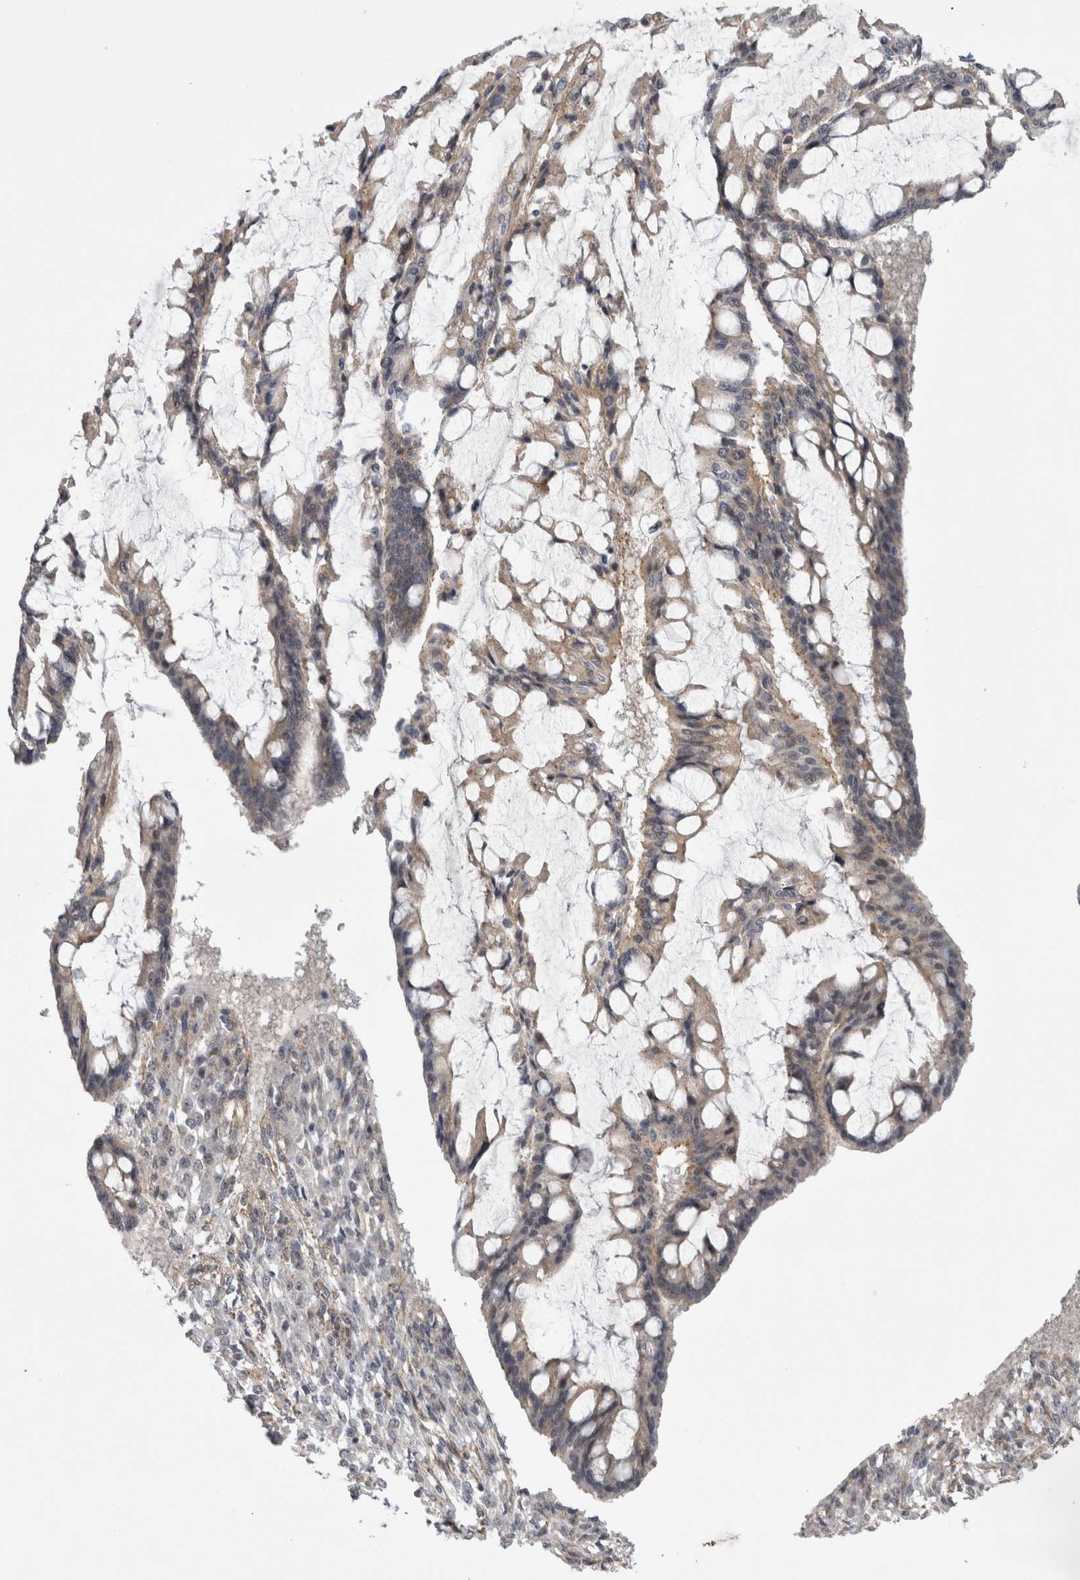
{"staining": {"intensity": "weak", "quantity": "25%-75%", "location": "cytoplasmic/membranous"}, "tissue": "ovarian cancer", "cell_type": "Tumor cells", "image_type": "cancer", "snomed": [{"axis": "morphology", "description": "Cystadenocarcinoma, mucinous, NOS"}, {"axis": "topography", "description": "Ovary"}], "caption": "An image of ovarian mucinous cystadenocarcinoma stained for a protein displays weak cytoplasmic/membranous brown staining in tumor cells. Nuclei are stained in blue.", "gene": "PARP11", "patient": {"sex": "female", "age": 73}}